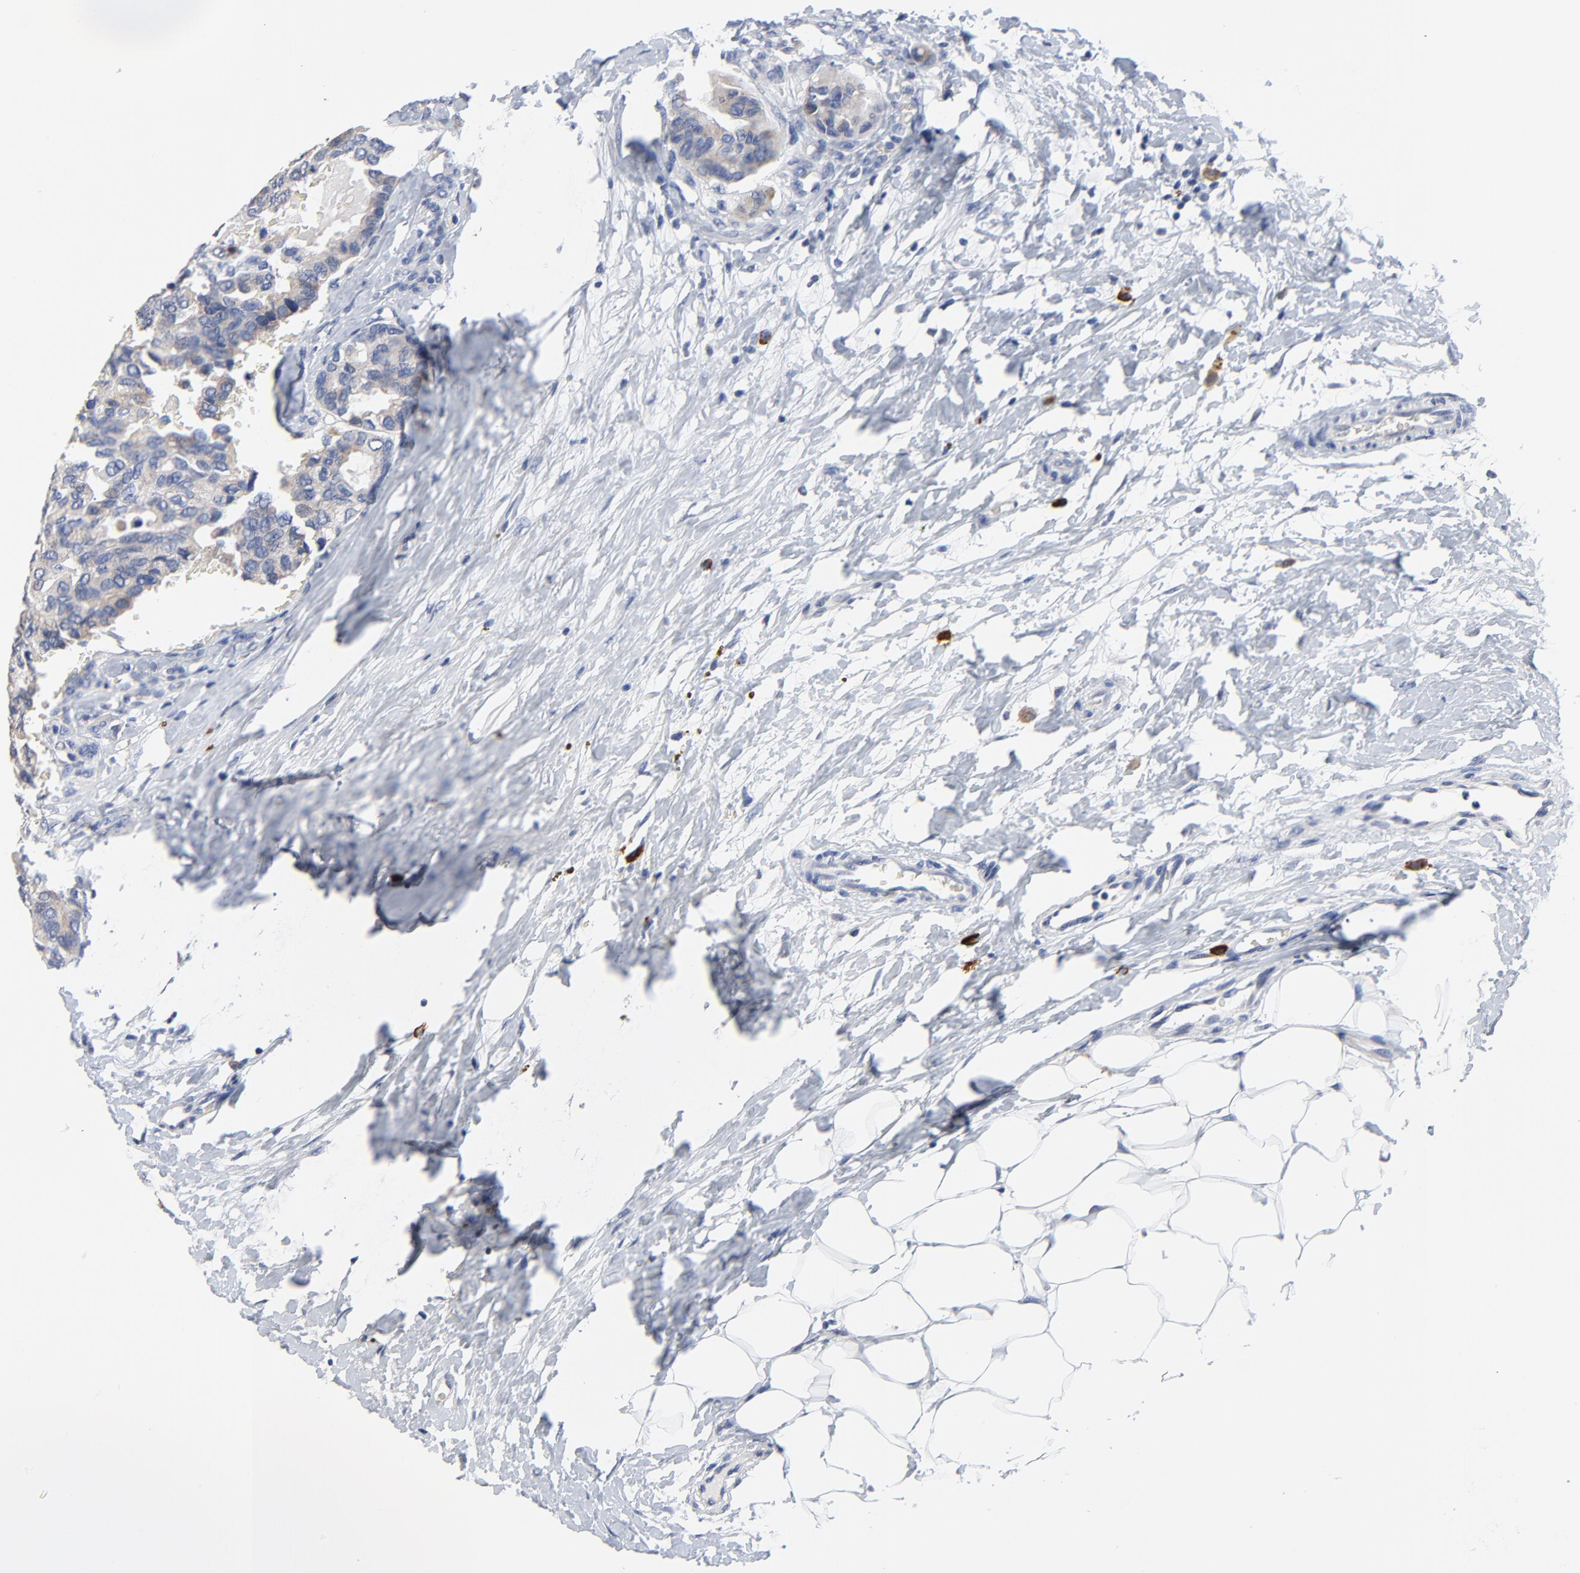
{"staining": {"intensity": "moderate", "quantity": "25%-75%", "location": "cytoplasmic/membranous"}, "tissue": "breast cancer", "cell_type": "Tumor cells", "image_type": "cancer", "snomed": [{"axis": "morphology", "description": "Duct carcinoma"}, {"axis": "topography", "description": "Breast"}], "caption": "Breast infiltrating ductal carcinoma tissue exhibits moderate cytoplasmic/membranous staining in about 25%-75% of tumor cells", "gene": "FBXL5", "patient": {"sex": "female", "age": 69}}